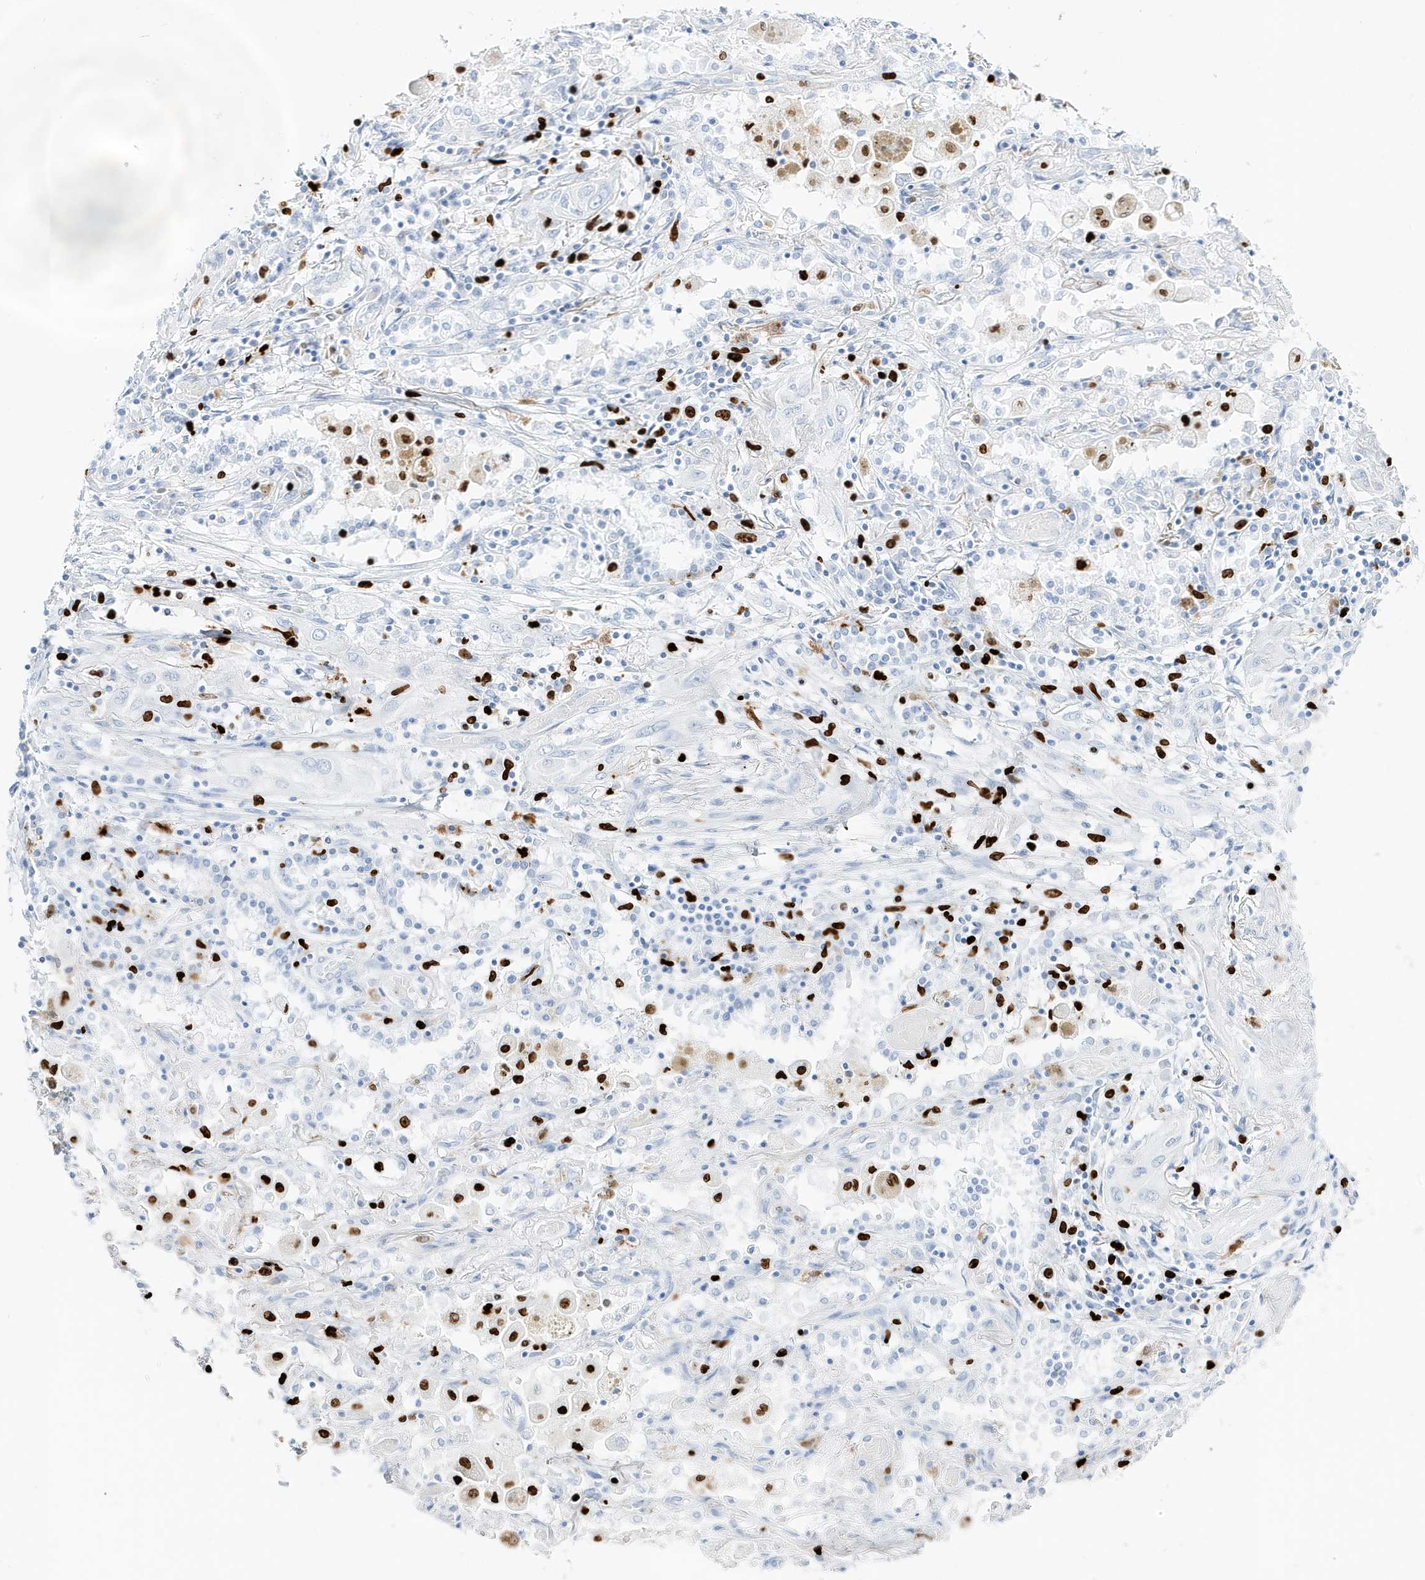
{"staining": {"intensity": "negative", "quantity": "none", "location": "none"}, "tissue": "lung cancer", "cell_type": "Tumor cells", "image_type": "cancer", "snomed": [{"axis": "morphology", "description": "Squamous cell carcinoma, NOS"}, {"axis": "topography", "description": "Lung"}], "caption": "Histopathology image shows no protein positivity in tumor cells of lung squamous cell carcinoma tissue.", "gene": "MNDA", "patient": {"sex": "female", "age": 47}}